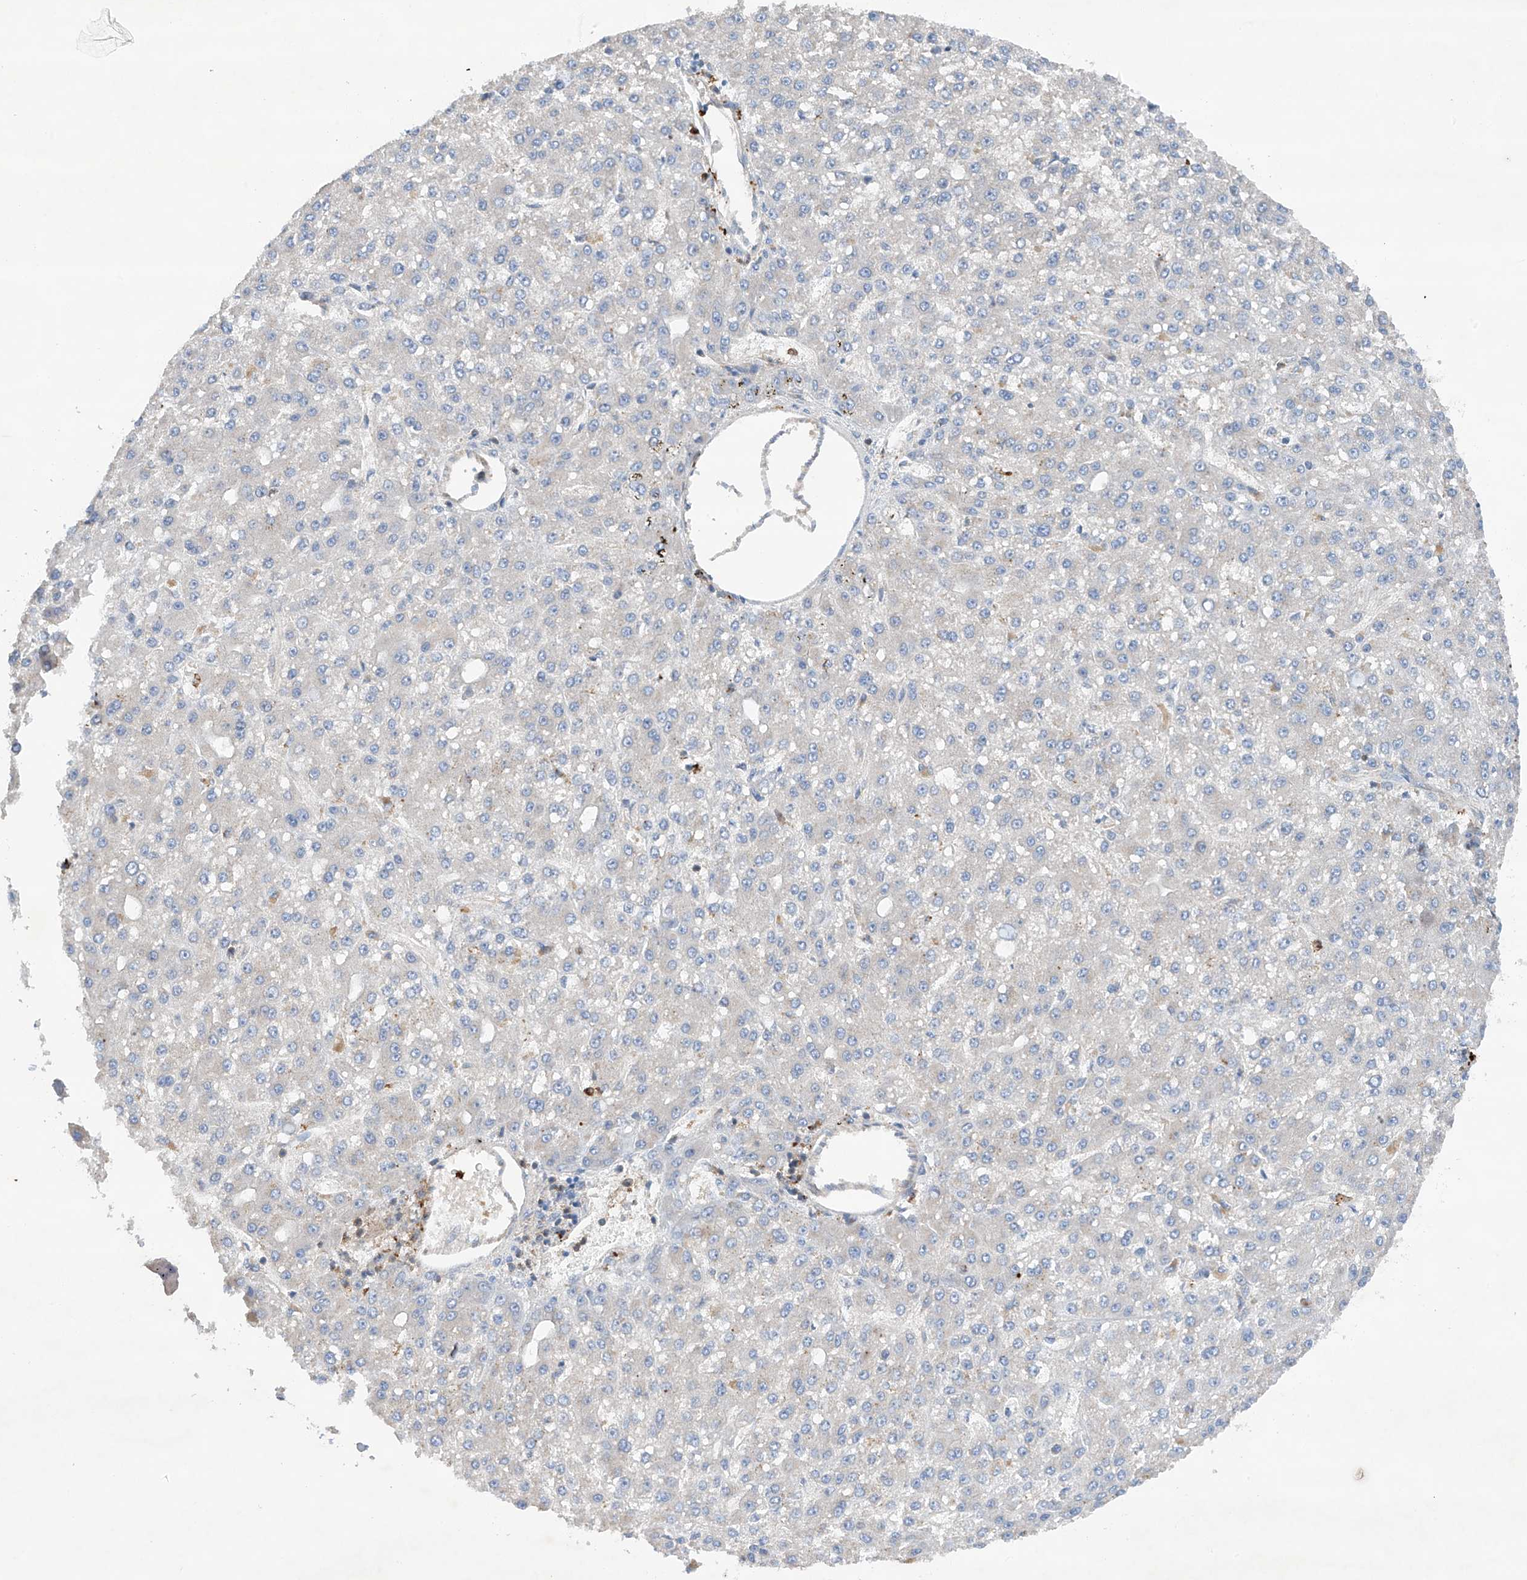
{"staining": {"intensity": "negative", "quantity": "none", "location": "none"}, "tissue": "liver cancer", "cell_type": "Tumor cells", "image_type": "cancer", "snomed": [{"axis": "morphology", "description": "Carcinoma, Hepatocellular, NOS"}, {"axis": "topography", "description": "Liver"}], "caption": "Tumor cells are negative for brown protein staining in liver hepatocellular carcinoma.", "gene": "PHACTR2", "patient": {"sex": "male", "age": 67}}